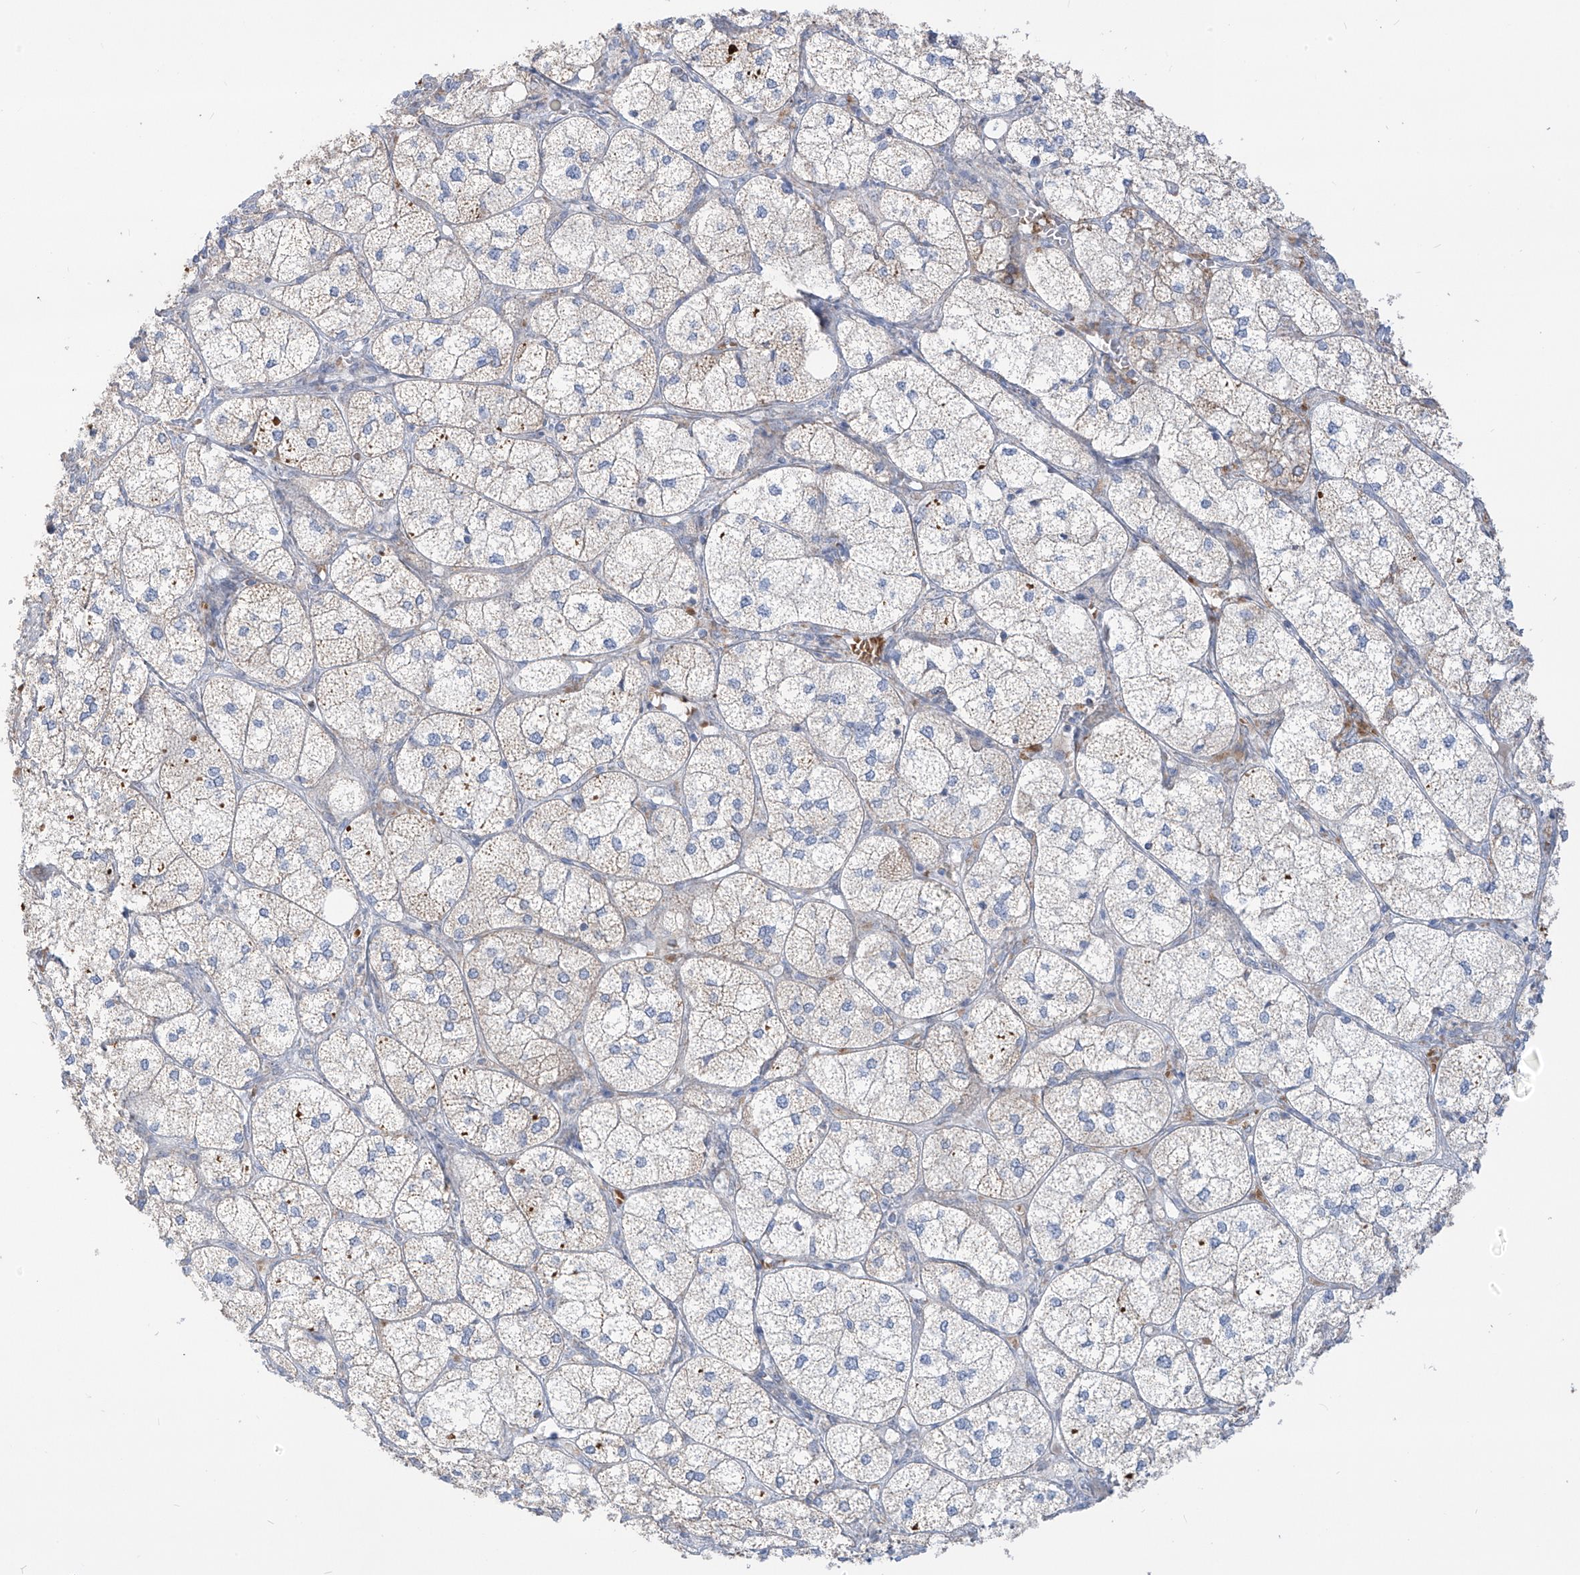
{"staining": {"intensity": "moderate", "quantity": "25%-75%", "location": "cytoplasmic/membranous"}, "tissue": "adrenal gland", "cell_type": "Glandular cells", "image_type": "normal", "snomed": [{"axis": "morphology", "description": "Normal tissue, NOS"}, {"axis": "topography", "description": "Adrenal gland"}], "caption": "Glandular cells exhibit medium levels of moderate cytoplasmic/membranous staining in approximately 25%-75% of cells in benign human adrenal gland. The protein is stained brown, and the nuclei are stained in blue (DAB (3,3'-diaminobenzidine) IHC with brightfield microscopy, high magnification).", "gene": "ARHGEF40", "patient": {"sex": "female", "age": 61}}